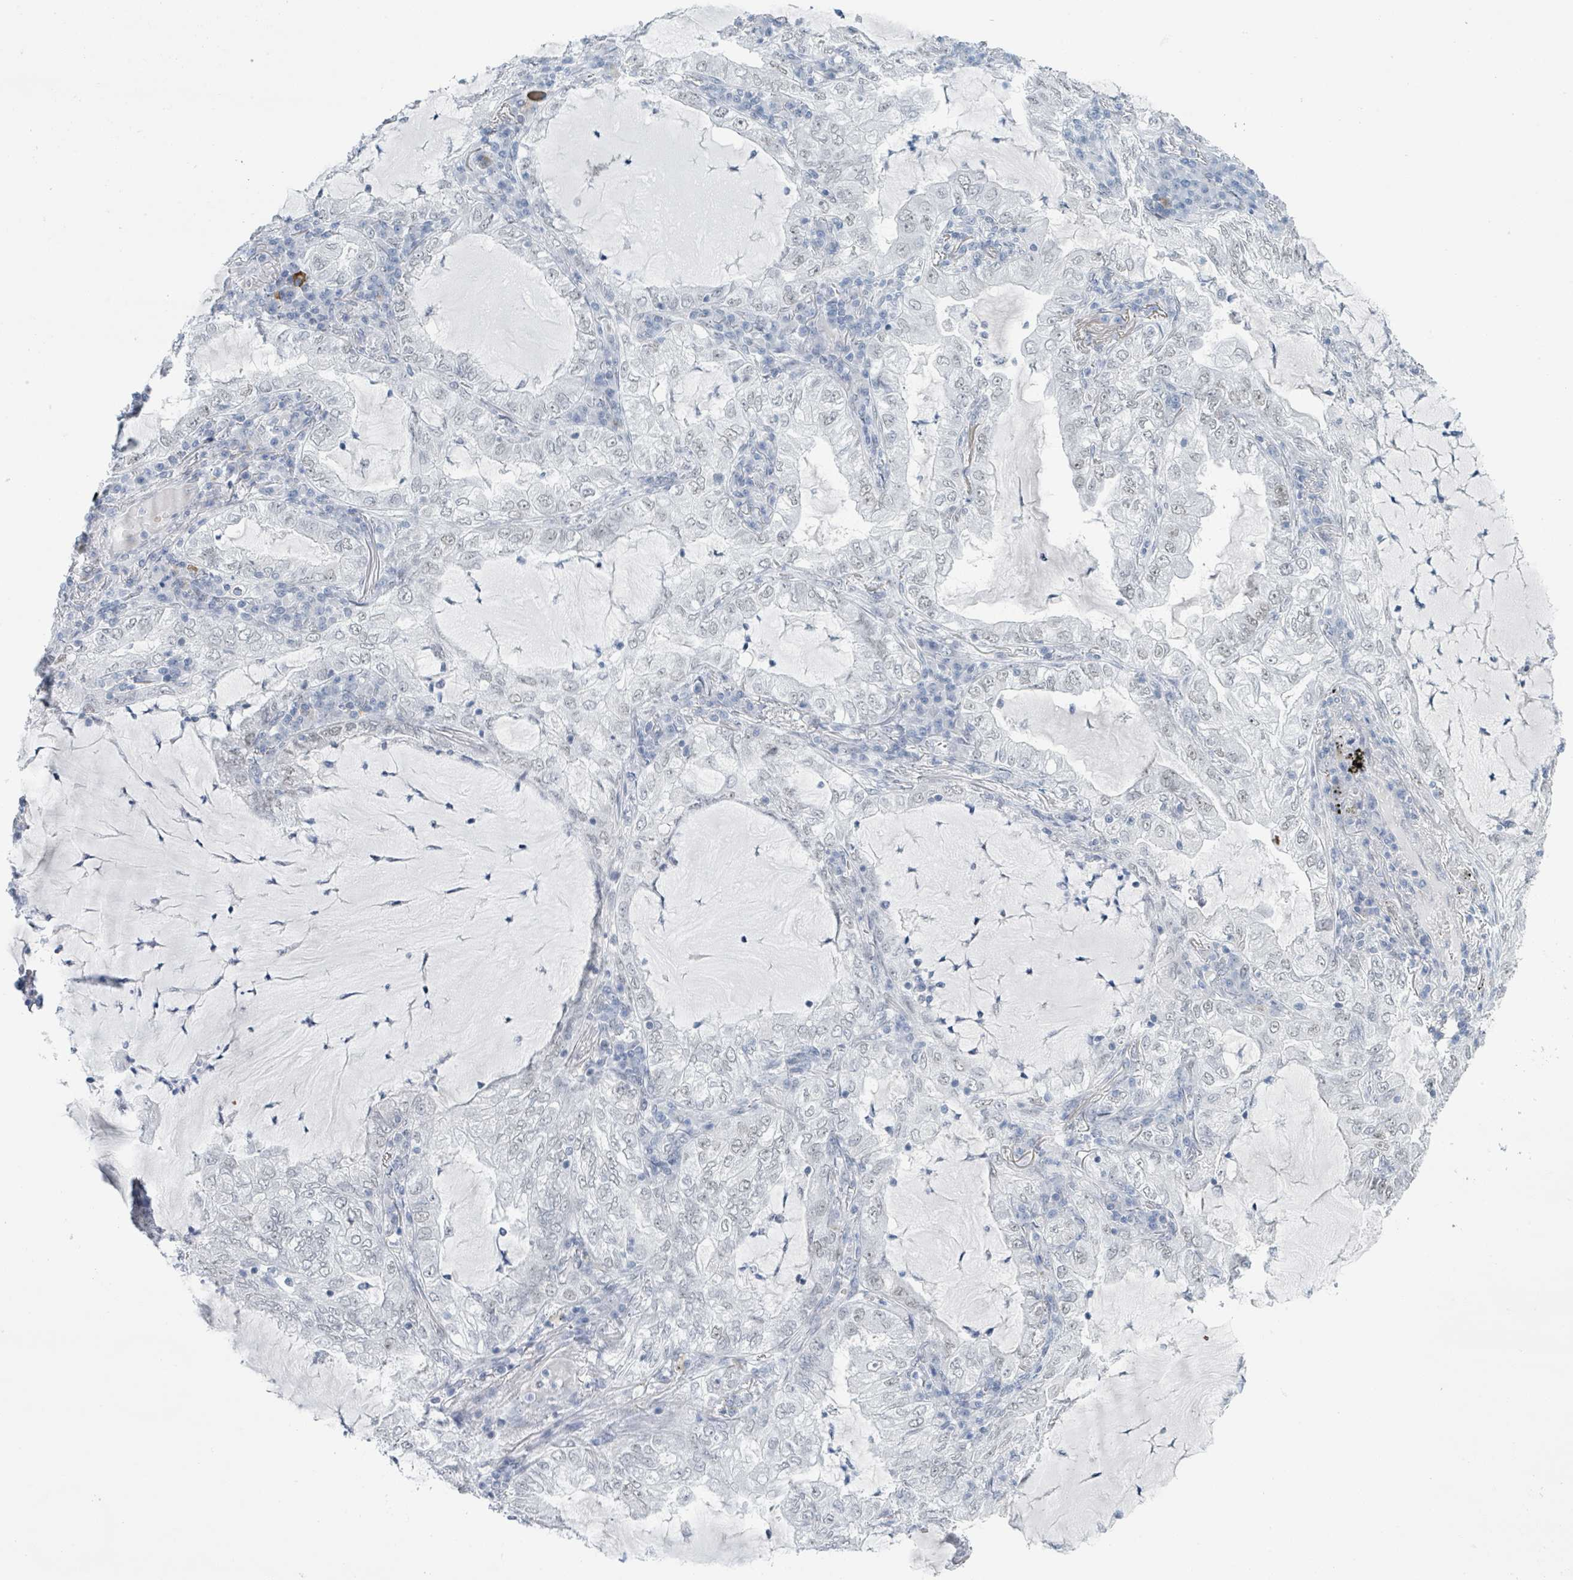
{"staining": {"intensity": "negative", "quantity": "none", "location": "none"}, "tissue": "lung cancer", "cell_type": "Tumor cells", "image_type": "cancer", "snomed": [{"axis": "morphology", "description": "Adenocarcinoma, NOS"}, {"axis": "topography", "description": "Lung"}], "caption": "Protein analysis of adenocarcinoma (lung) reveals no significant staining in tumor cells.", "gene": "EHMT2", "patient": {"sex": "female", "age": 73}}